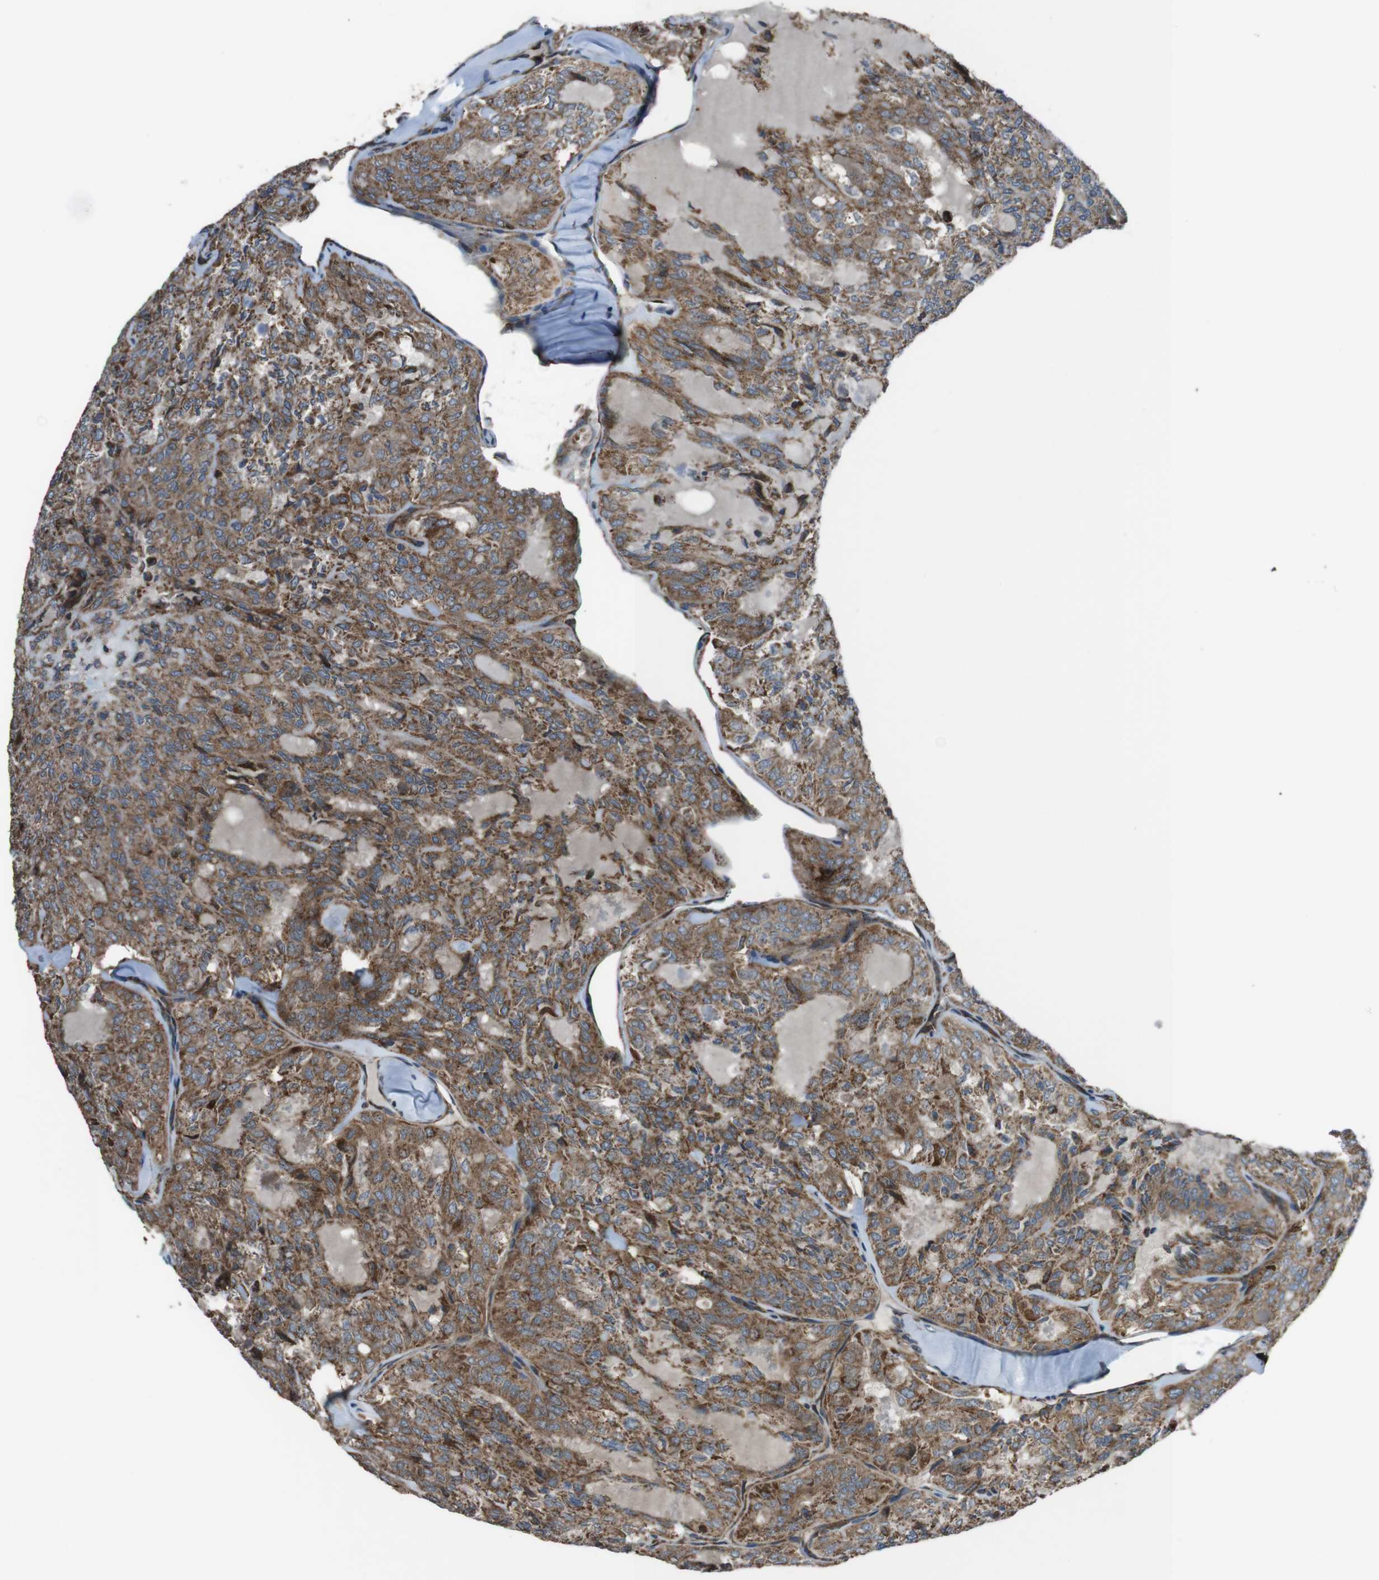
{"staining": {"intensity": "moderate", "quantity": ">75%", "location": "cytoplasmic/membranous"}, "tissue": "thyroid cancer", "cell_type": "Tumor cells", "image_type": "cancer", "snomed": [{"axis": "morphology", "description": "Follicular adenoma carcinoma, NOS"}, {"axis": "topography", "description": "Thyroid gland"}], "caption": "A micrograph of thyroid follicular adenoma carcinoma stained for a protein demonstrates moderate cytoplasmic/membranous brown staining in tumor cells.", "gene": "GIMAP8", "patient": {"sex": "male", "age": 75}}